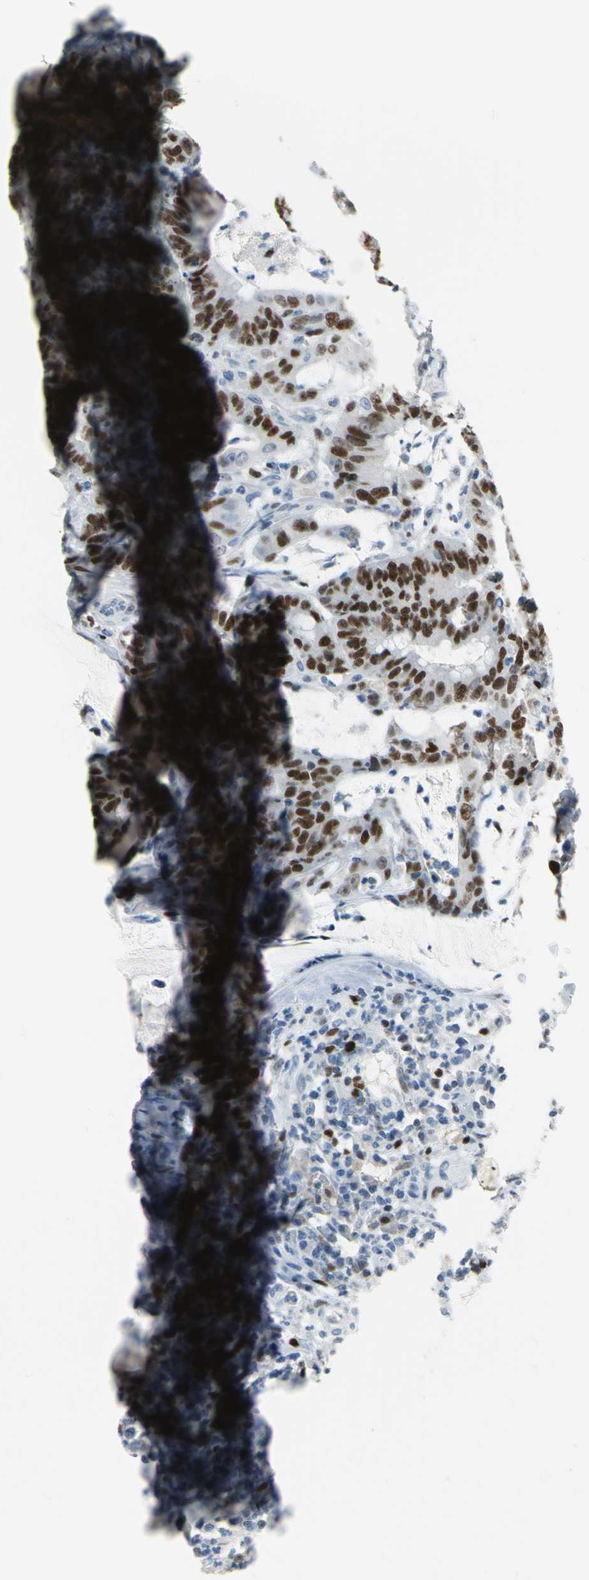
{"staining": {"intensity": "strong", "quantity": "25%-75%", "location": "nuclear"}, "tissue": "colorectal cancer", "cell_type": "Tumor cells", "image_type": "cancer", "snomed": [{"axis": "morphology", "description": "Adenocarcinoma, NOS"}, {"axis": "topography", "description": "Colon"}], "caption": "Approximately 25%-75% of tumor cells in colorectal cancer (adenocarcinoma) show strong nuclear protein positivity as visualized by brown immunohistochemical staining.", "gene": "MCM3", "patient": {"sex": "male", "age": 45}}